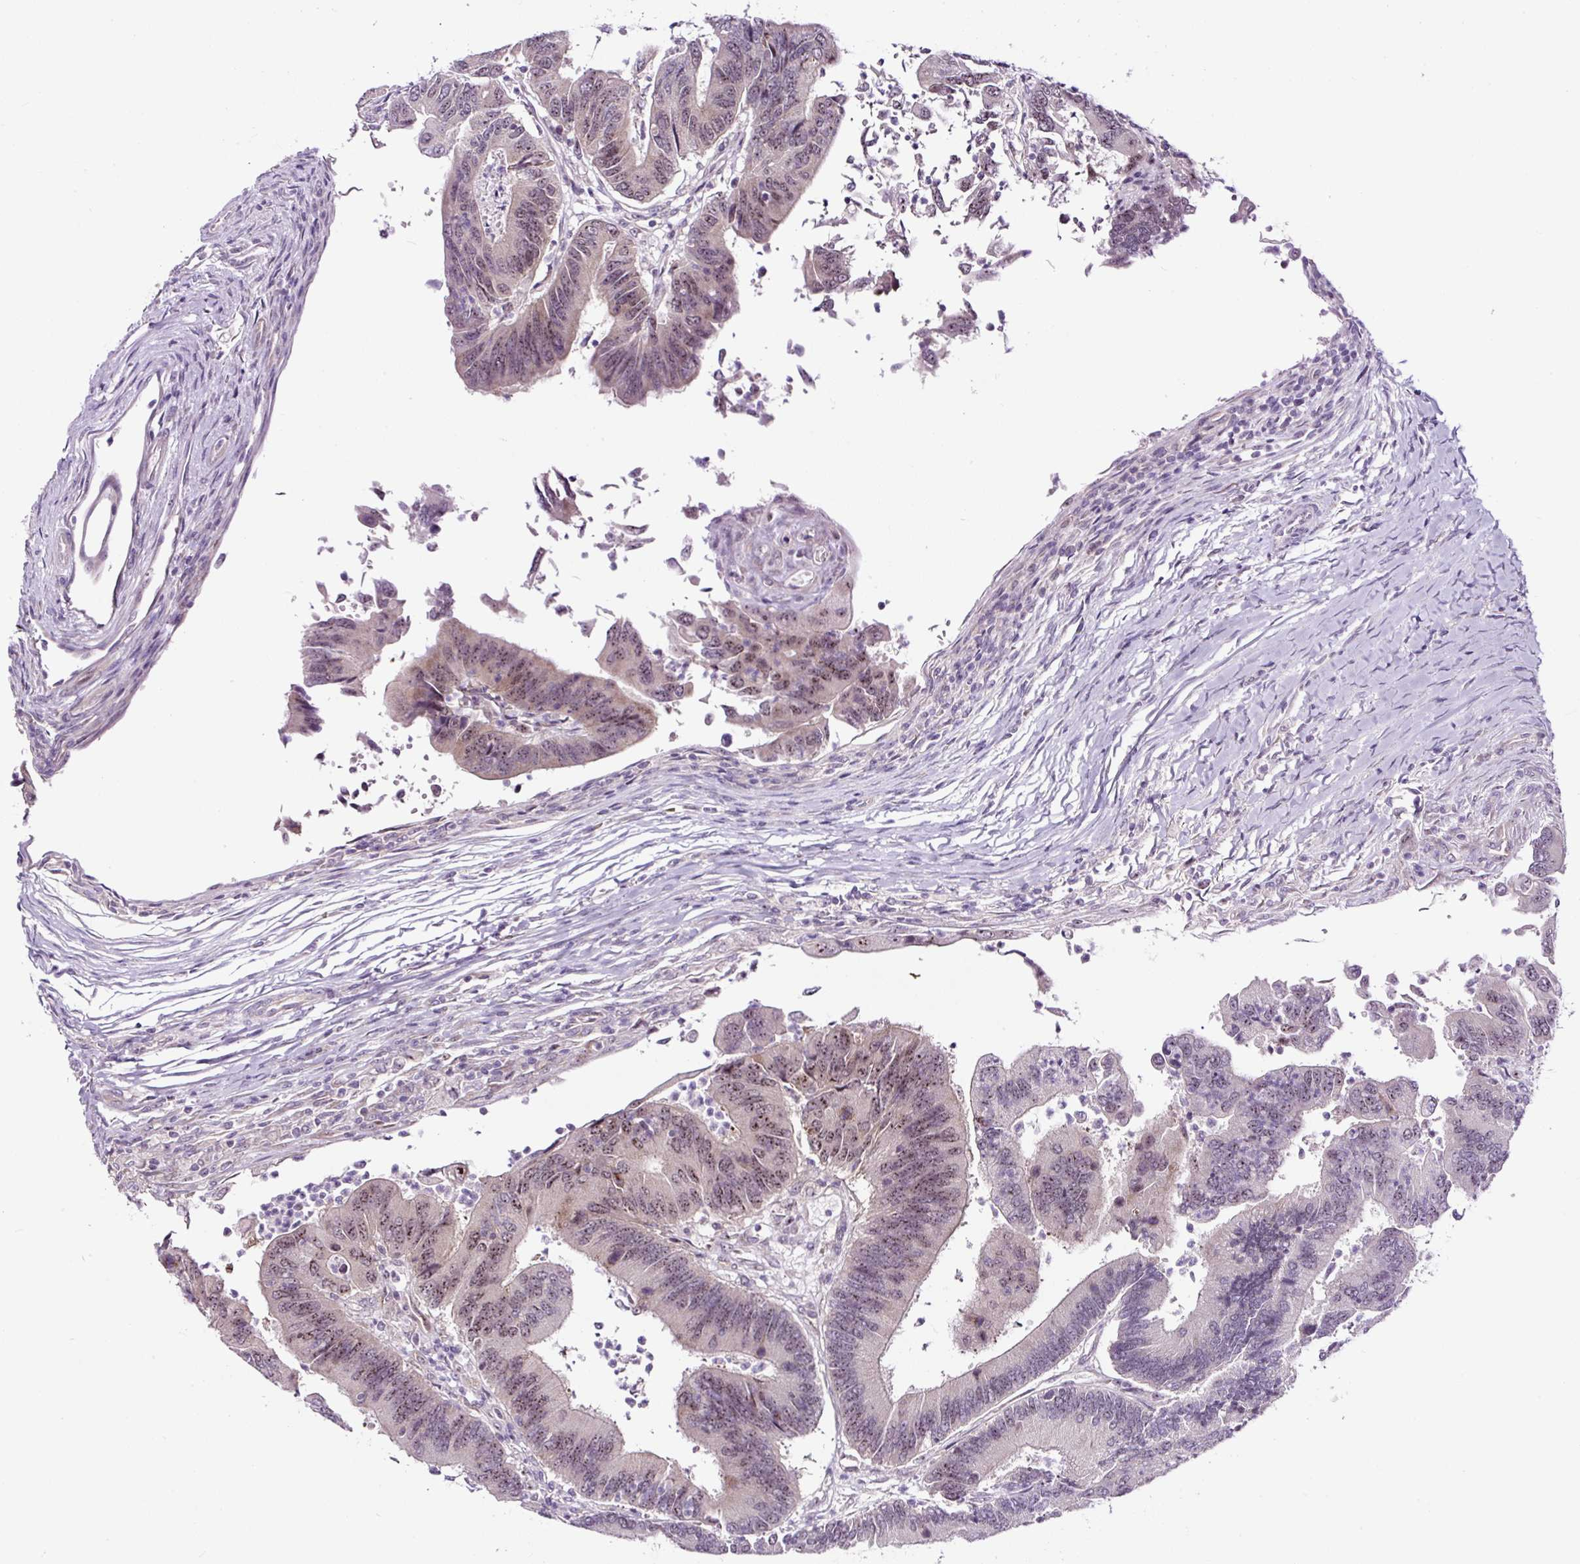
{"staining": {"intensity": "moderate", "quantity": "25%-75%", "location": "nuclear"}, "tissue": "colorectal cancer", "cell_type": "Tumor cells", "image_type": "cancer", "snomed": [{"axis": "morphology", "description": "Adenocarcinoma, NOS"}, {"axis": "topography", "description": "Colon"}], "caption": "Colorectal cancer (adenocarcinoma) stained with DAB immunohistochemistry (IHC) shows medium levels of moderate nuclear positivity in about 25%-75% of tumor cells.", "gene": "NOM1", "patient": {"sex": "female", "age": 67}}